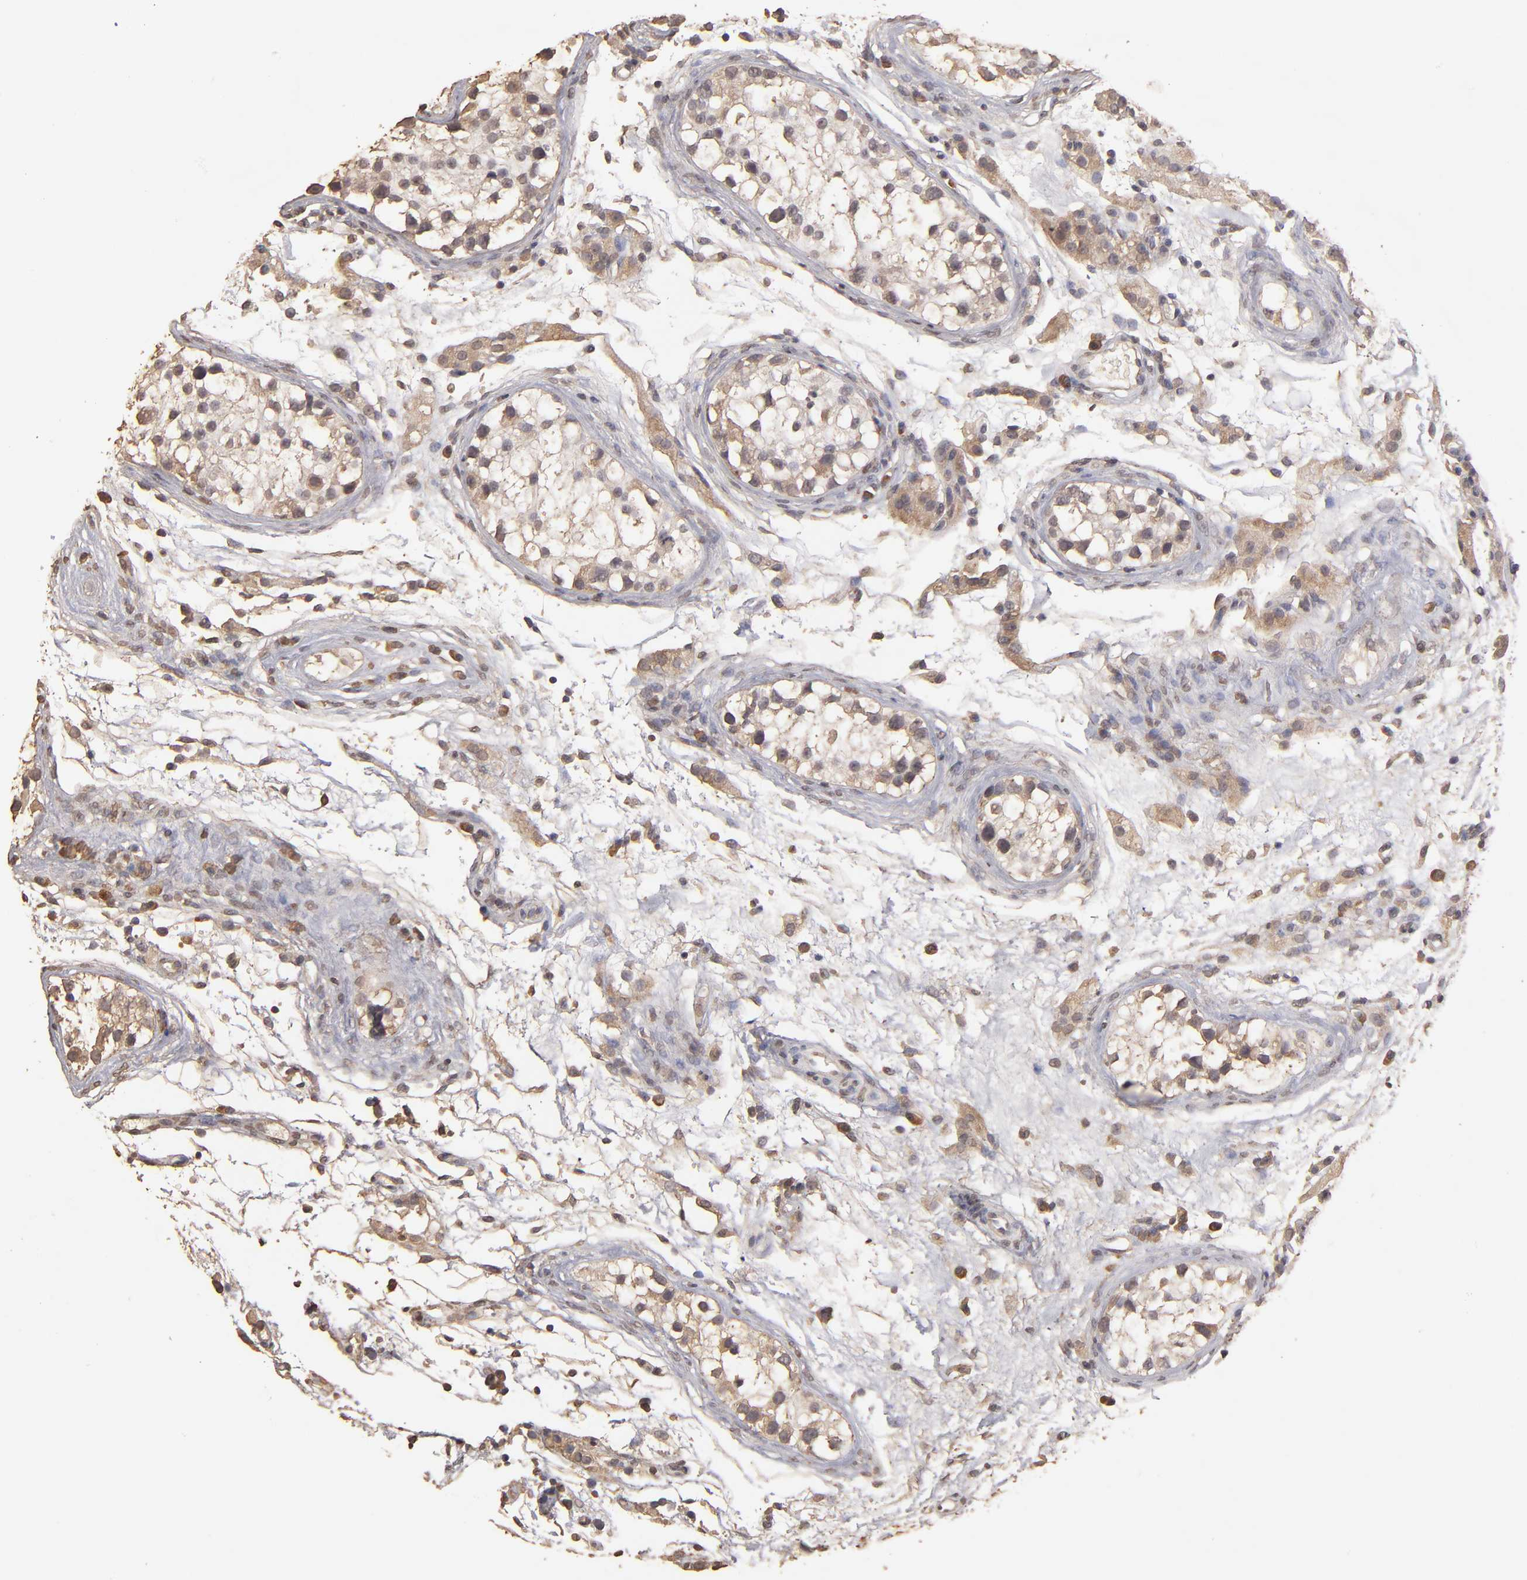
{"staining": {"intensity": "moderate", "quantity": "25%-75%", "location": "cytoplasmic/membranous"}, "tissue": "testis cancer", "cell_type": "Tumor cells", "image_type": "cancer", "snomed": [{"axis": "morphology", "description": "Seminoma, NOS"}, {"axis": "topography", "description": "Testis"}], "caption": "Testis seminoma was stained to show a protein in brown. There is medium levels of moderate cytoplasmic/membranous positivity in approximately 25%-75% of tumor cells.", "gene": "OPHN1", "patient": {"sex": "male", "age": 25}}